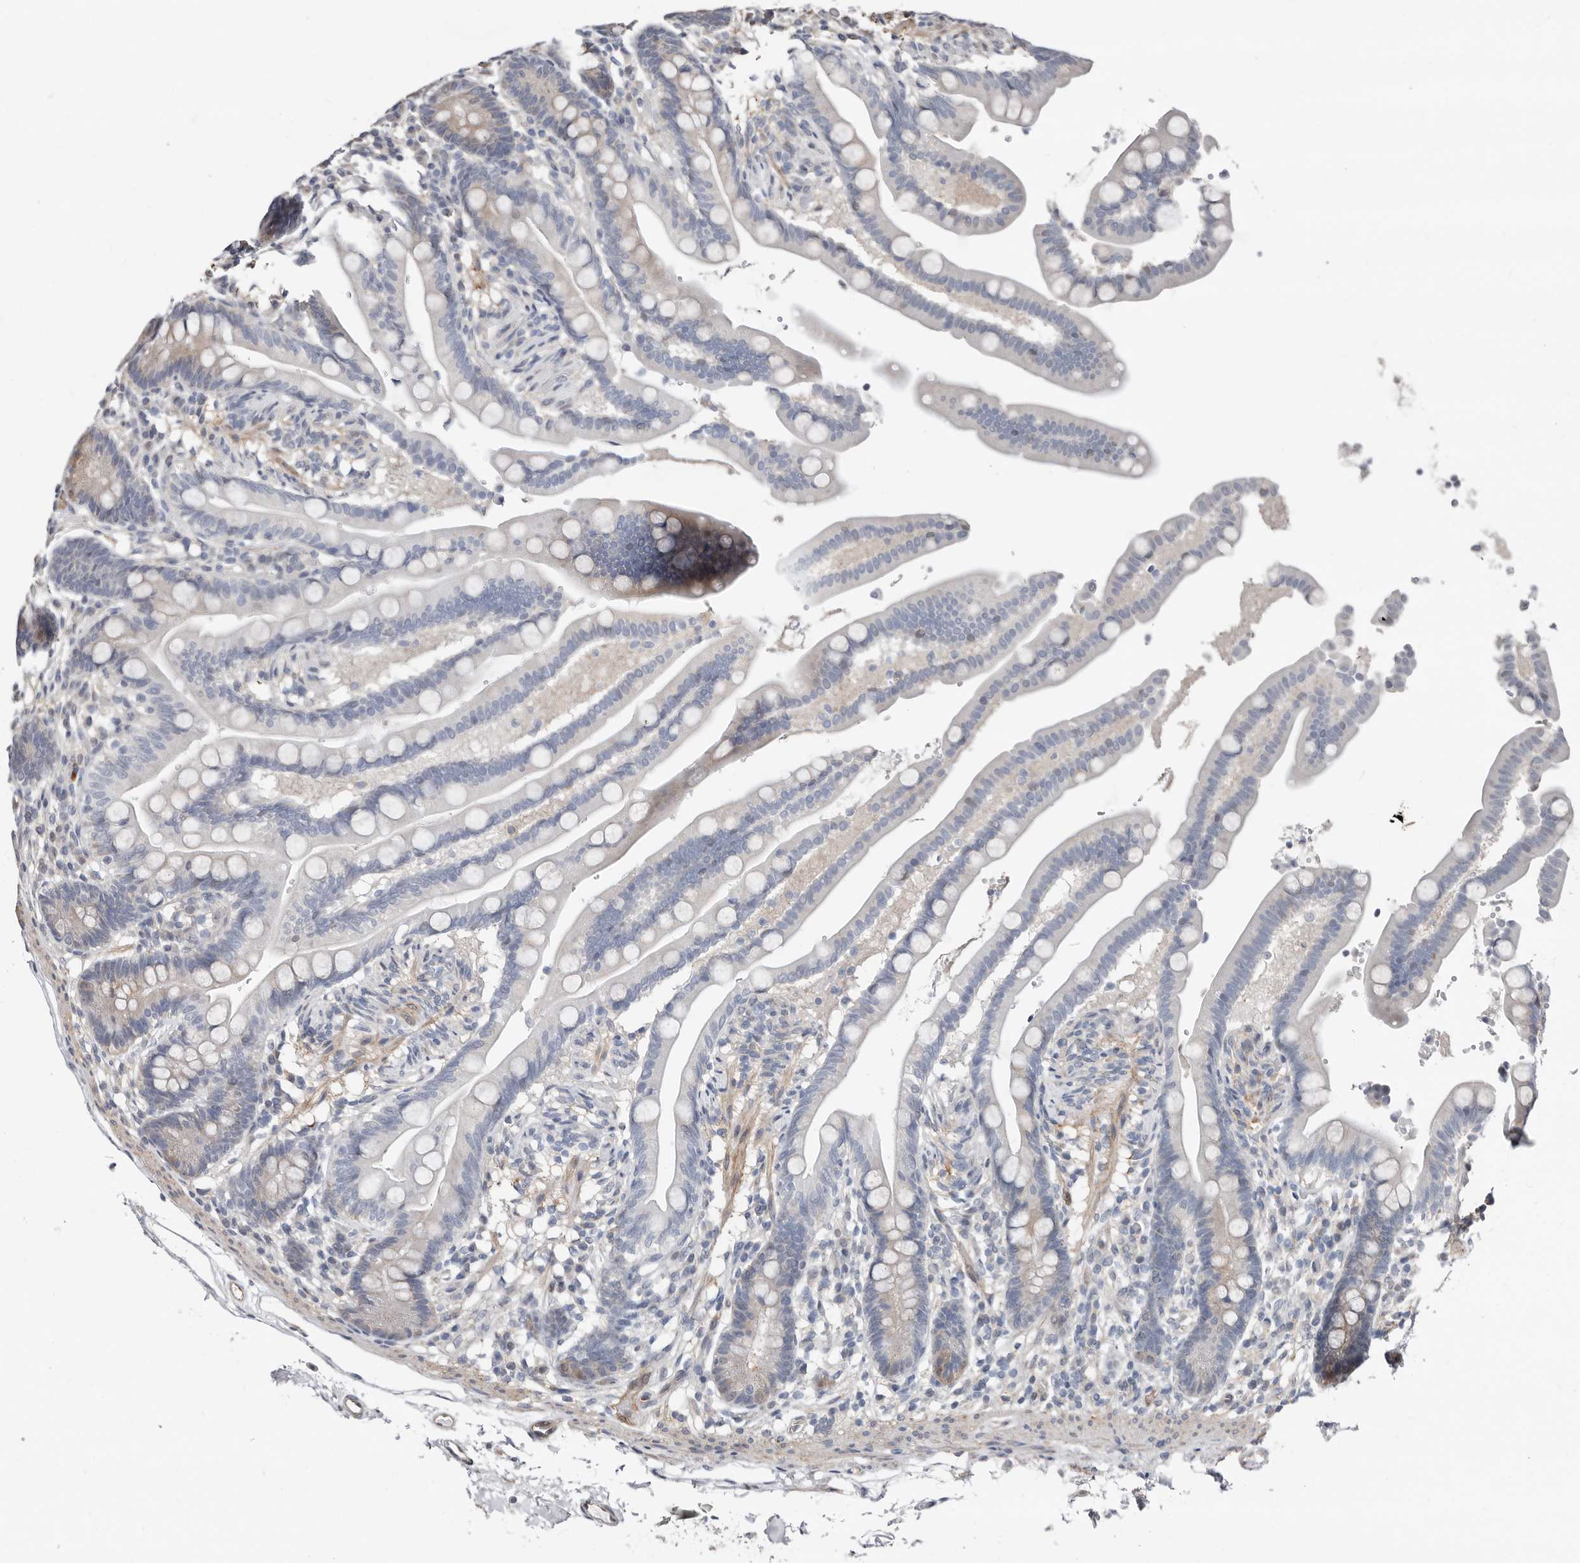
{"staining": {"intensity": "negative", "quantity": "none", "location": "none"}, "tissue": "colon", "cell_type": "Endothelial cells", "image_type": "normal", "snomed": [{"axis": "morphology", "description": "Normal tissue, NOS"}, {"axis": "topography", "description": "Smooth muscle"}, {"axis": "topography", "description": "Colon"}], "caption": "Colon was stained to show a protein in brown. There is no significant expression in endothelial cells. (IHC, brightfield microscopy, high magnification).", "gene": "ASRGL1", "patient": {"sex": "male", "age": 73}}